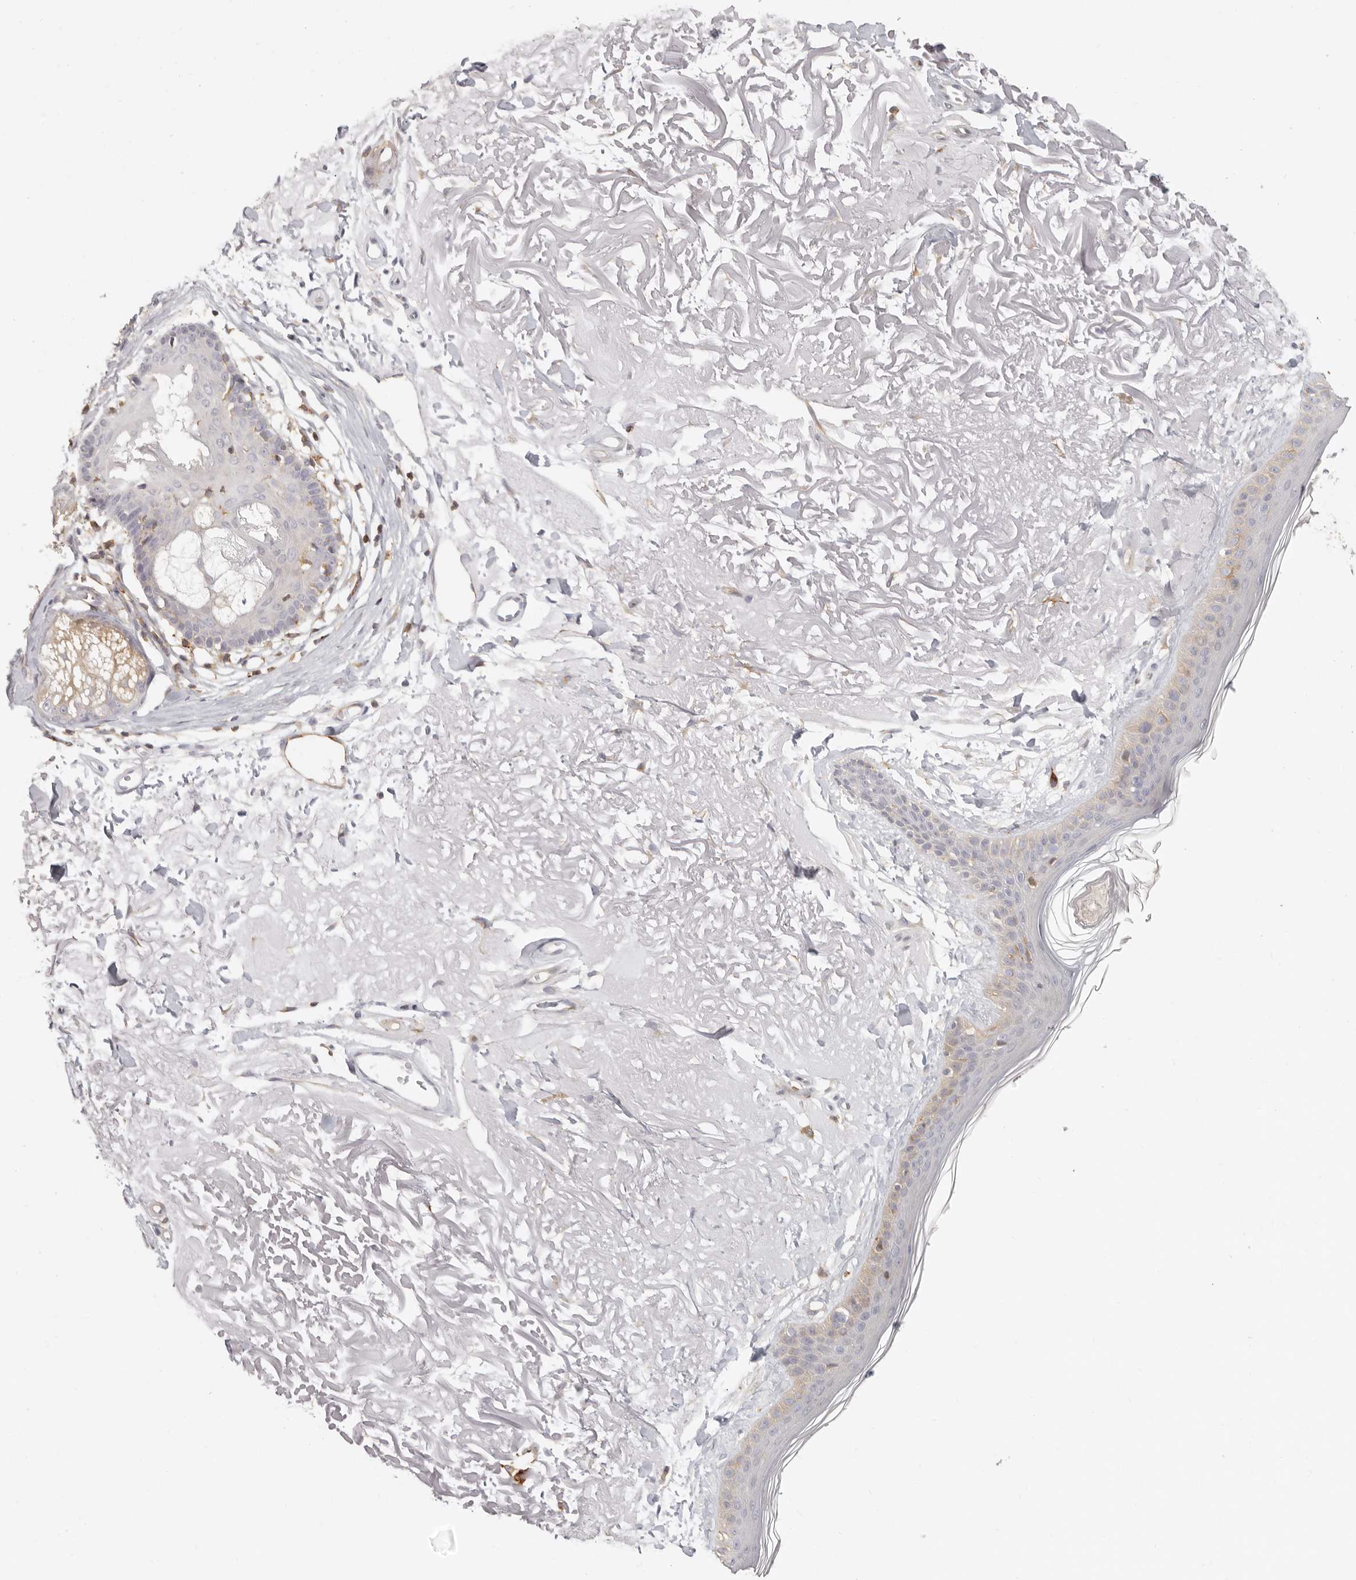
{"staining": {"intensity": "negative", "quantity": "none", "location": "none"}, "tissue": "skin", "cell_type": "Fibroblasts", "image_type": "normal", "snomed": [{"axis": "morphology", "description": "Normal tissue, NOS"}, {"axis": "topography", "description": "Skin"}, {"axis": "topography", "description": "Skeletal muscle"}], "caption": "A high-resolution image shows immunohistochemistry (IHC) staining of normal skin, which shows no significant positivity in fibroblasts. (IHC, brightfield microscopy, high magnification).", "gene": "NIBAN1", "patient": {"sex": "male", "age": 83}}